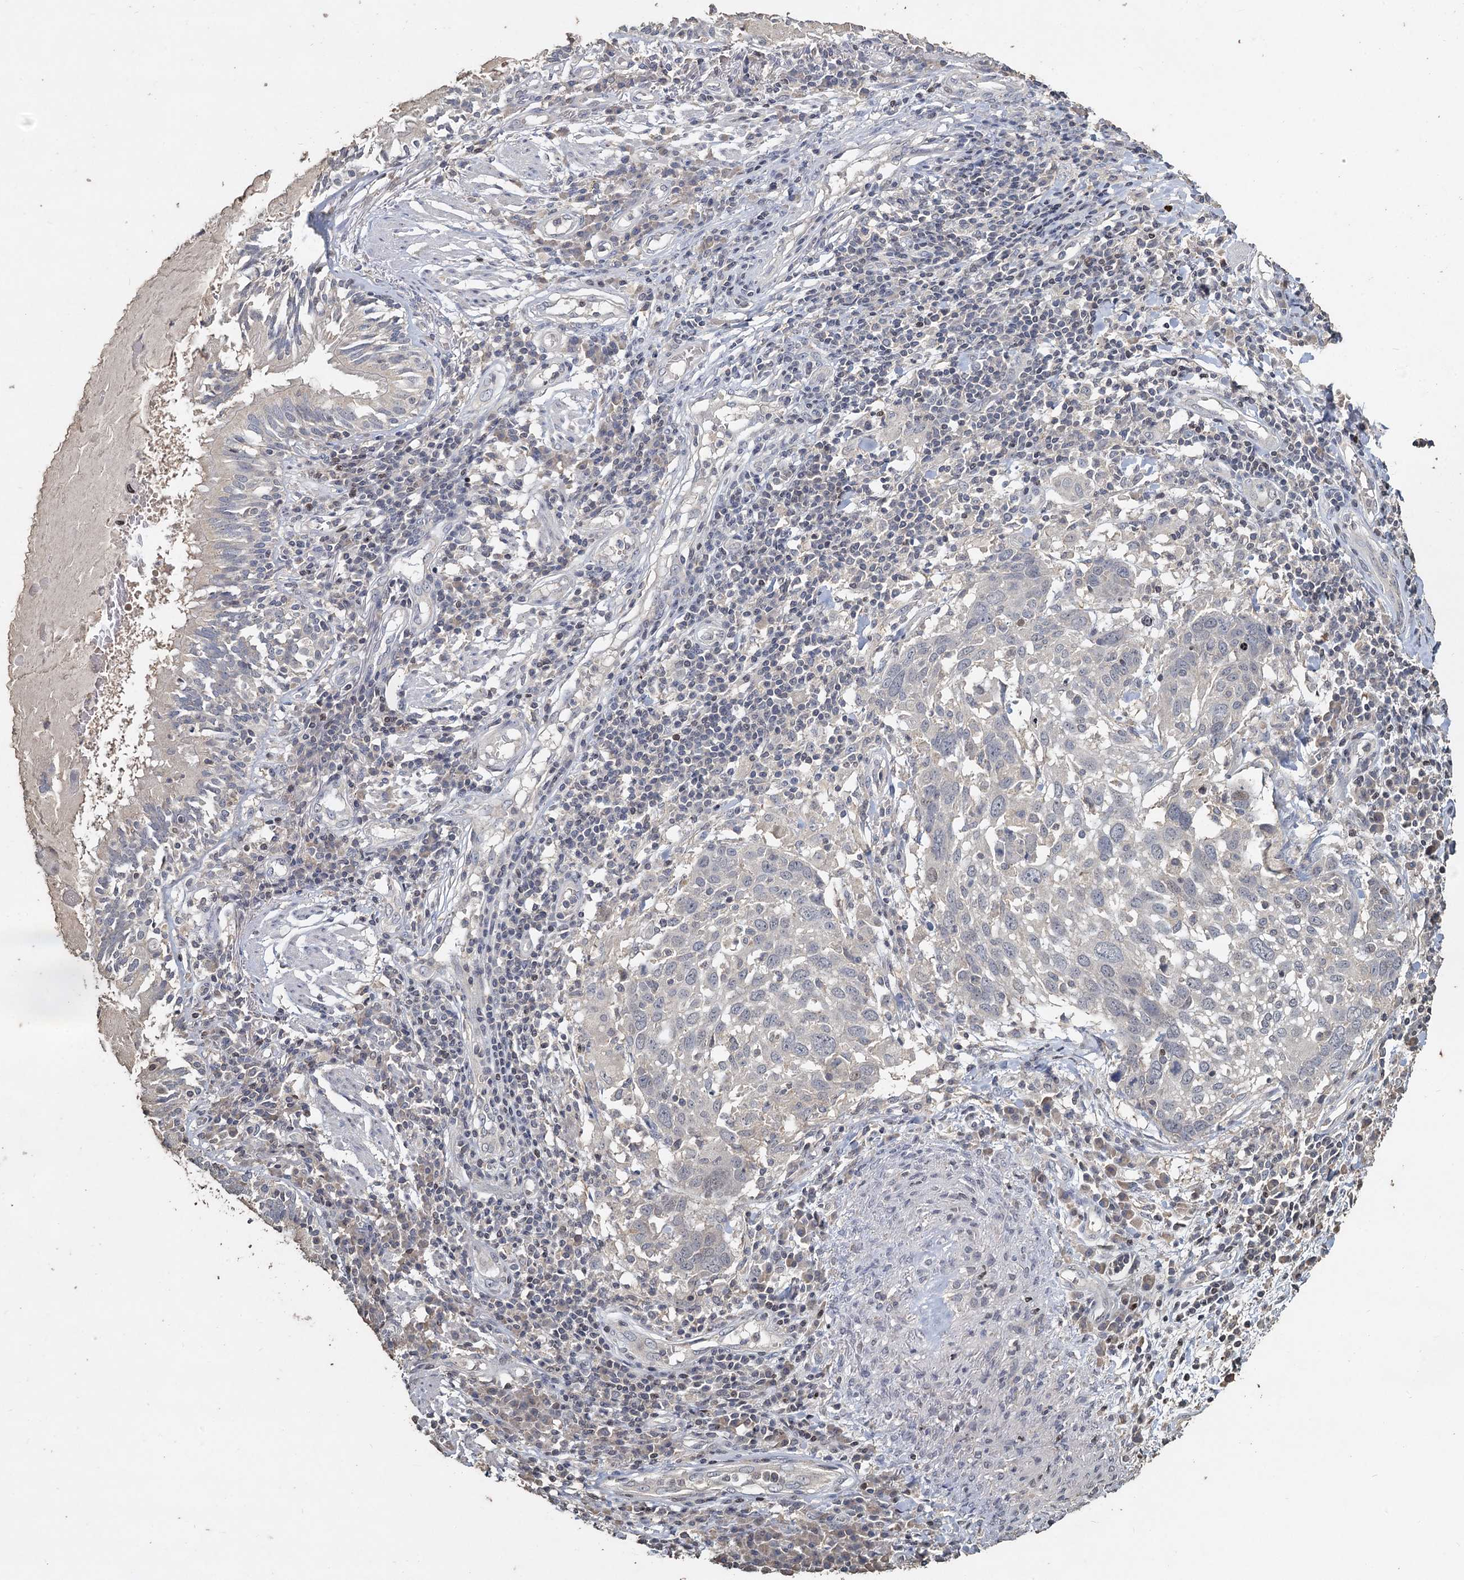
{"staining": {"intensity": "negative", "quantity": "none", "location": "none"}, "tissue": "lung cancer", "cell_type": "Tumor cells", "image_type": "cancer", "snomed": [{"axis": "morphology", "description": "Squamous cell carcinoma, NOS"}, {"axis": "topography", "description": "Lung"}], "caption": "High magnification brightfield microscopy of lung cancer (squamous cell carcinoma) stained with DAB (brown) and counterstained with hematoxylin (blue): tumor cells show no significant staining.", "gene": "CCDC61", "patient": {"sex": "male", "age": 65}}